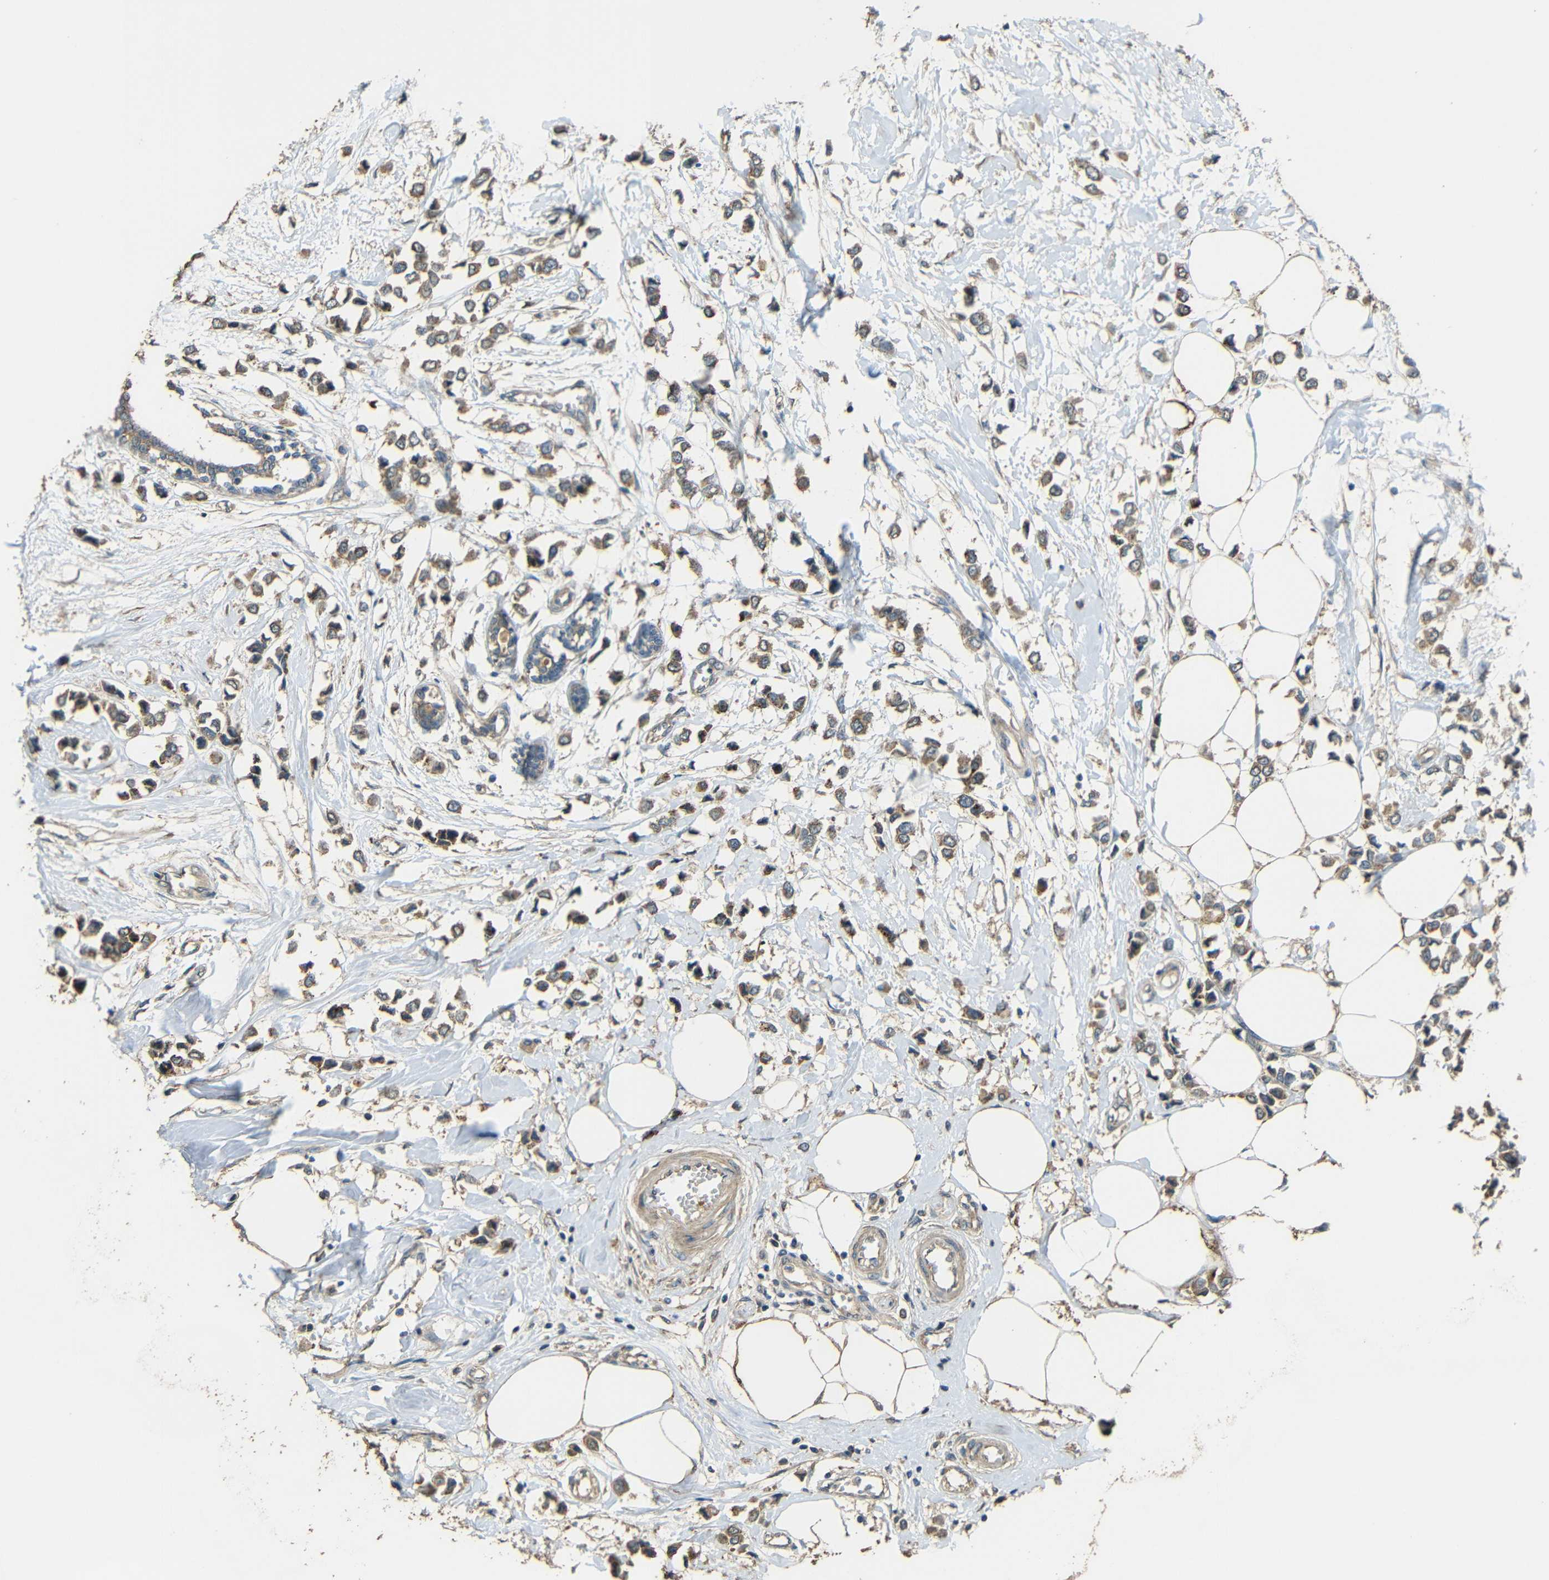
{"staining": {"intensity": "weak", "quantity": ">75%", "location": "cytoplasmic/membranous"}, "tissue": "breast cancer", "cell_type": "Tumor cells", "image_type": "cancer", "snomed": [{"axis": "morphology", "description": "Lobular carcinoma"}, {"axis": "topography", "description": "Breast"}], "caption": "Brown immunohistochemical staining in breast cancer reveals weak cytoplasmic/membranous positivity in approximately >75% of tumor cells. (DAB = brown stain, brightfield microscopy at high magnification).", "gene": "ACACA", "patient": {"sex": "female", "age": 51}}